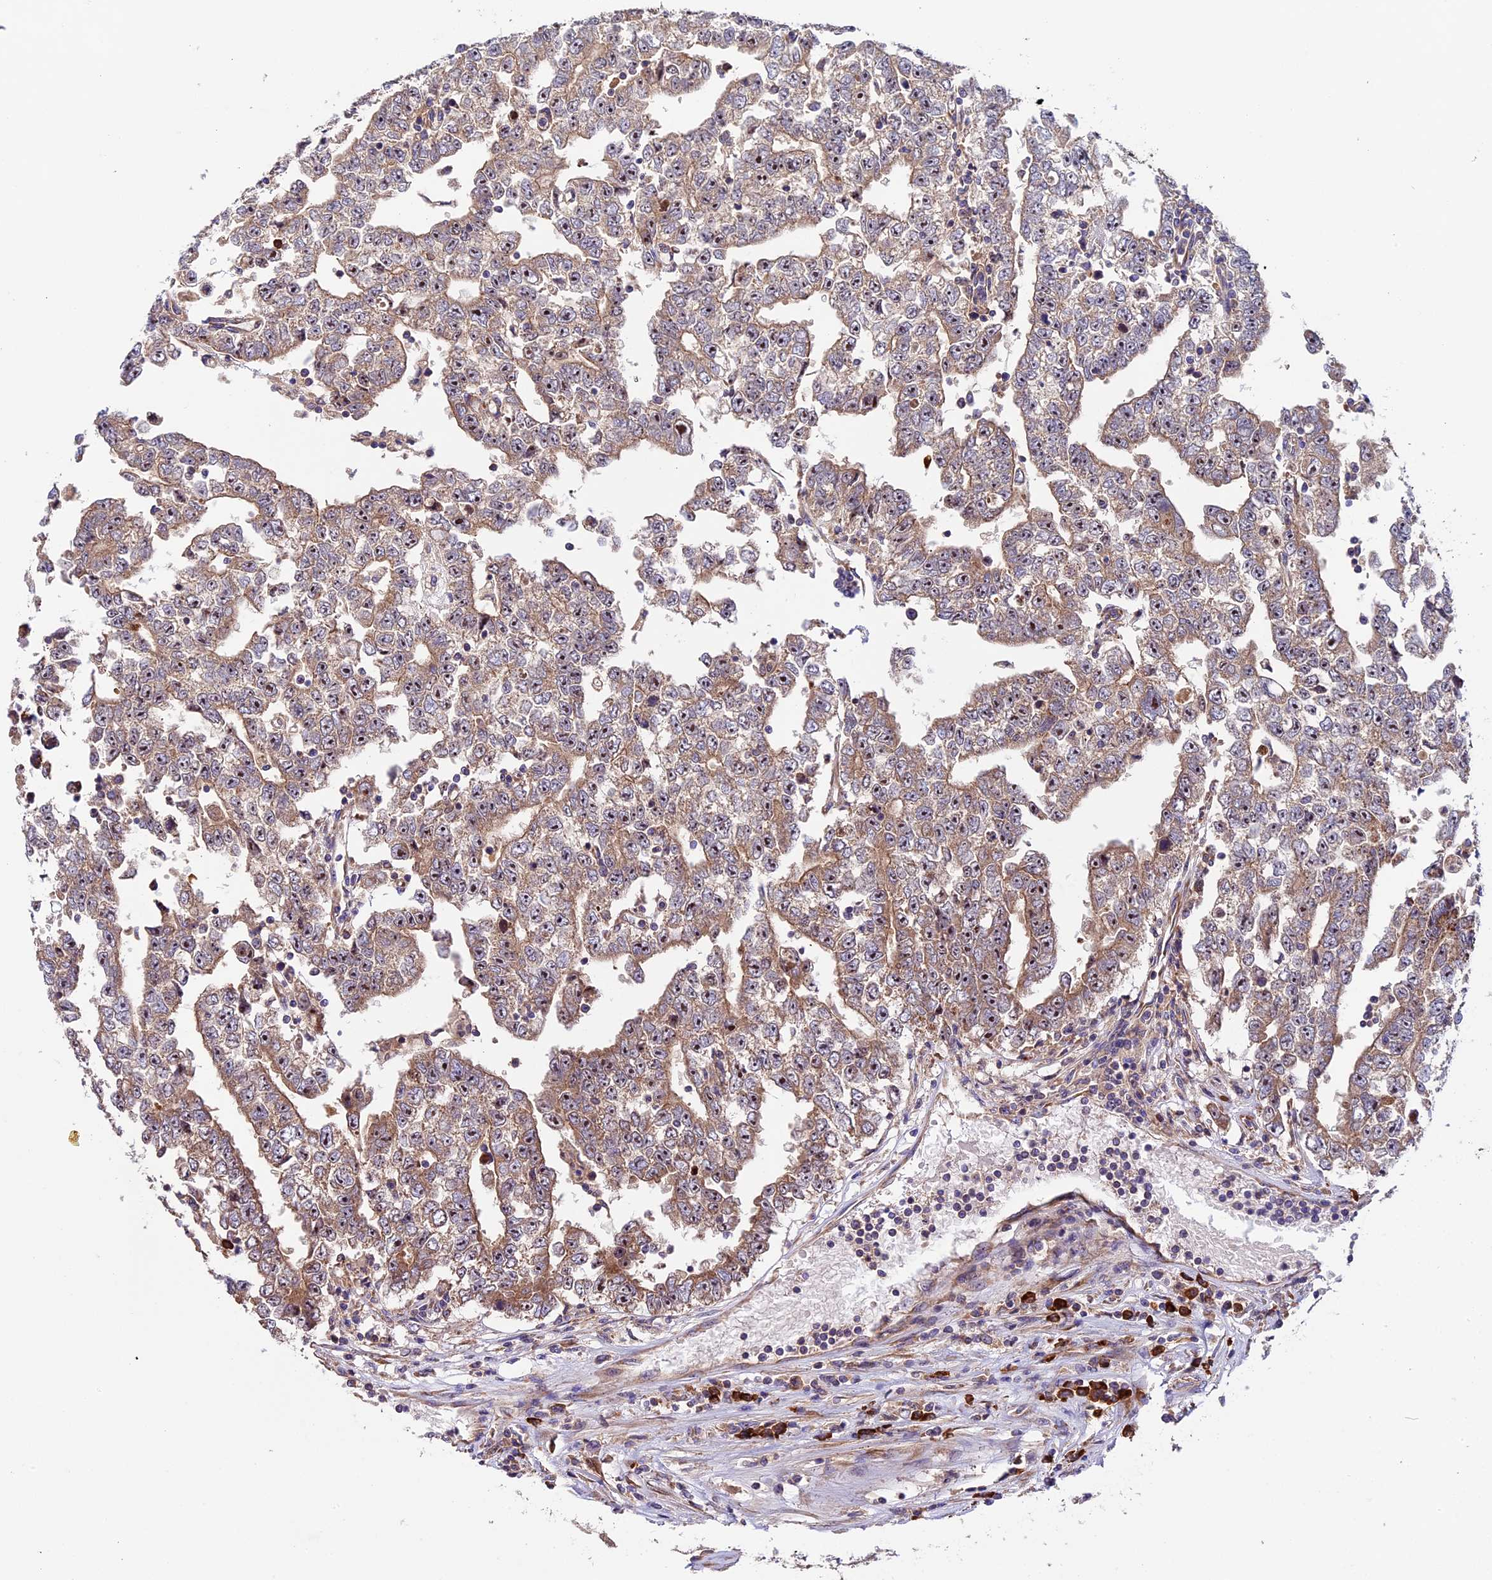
{"staining": {"intensity": "moderate", "quantity": ">75%", "location": "cytoplasmic/membranous,nuclear"}, "tissue": "testis cancer", "cell_type": "Tumor cells", "image_type": "cancer", "snomed": [{"axis": "morphology", "description": "Carcinoma, Embryonal, NOS"}, {"axis": "topography", "description": "Testis"}], "caption": "The micrograph displays immunohistochemical staining of testis cancer (embryonal carcinoma). There is moderate cytoplasmic/membranous and nuclear expression is appreciated in about >75% of tumor cells. The protein of interest is shown in brown color, while the nuclei are stained blue.", "gene": "FRY", "patient": {"sex": "male", "age": 25}}